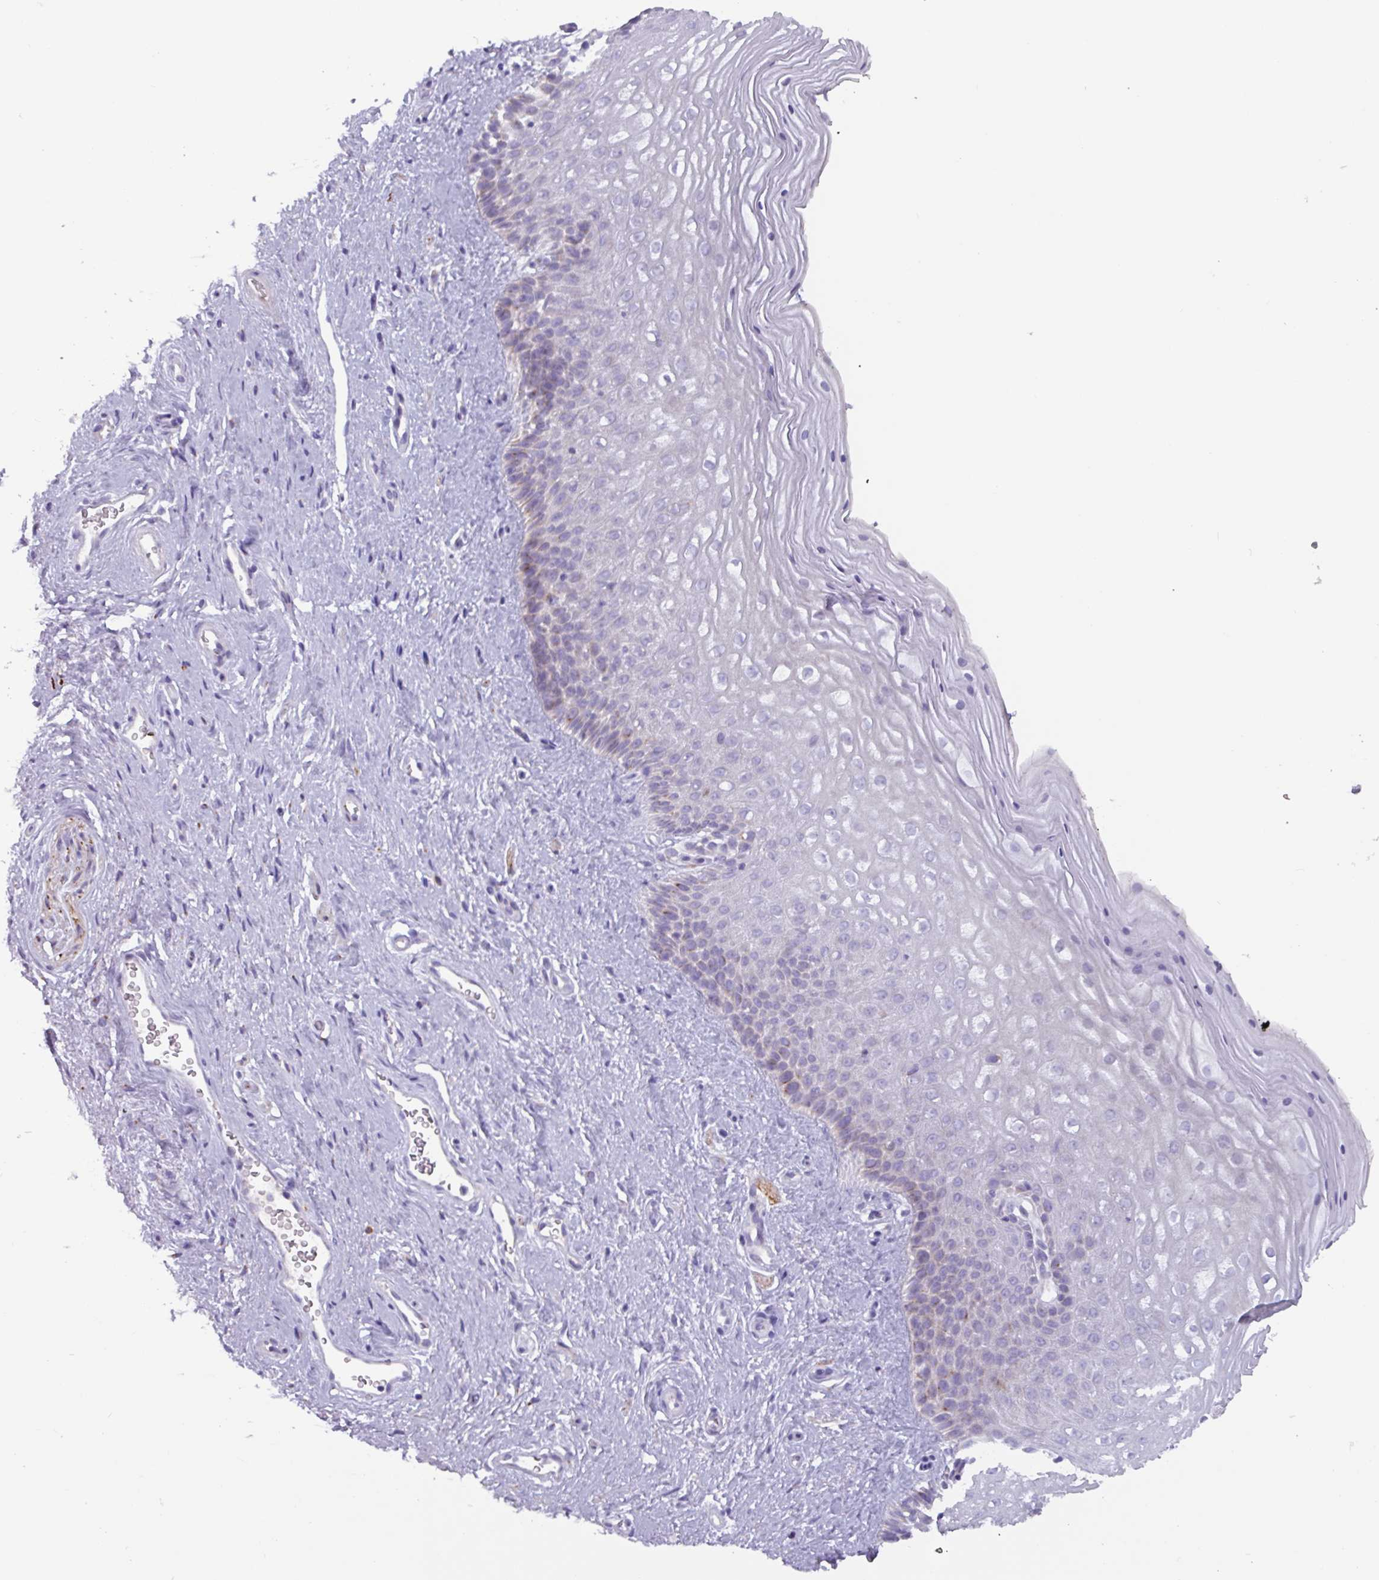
{"staining": {"intensity": "weak", "quantity": "<25%", "location": "cytoplasmic/membranous"}, "tissue": "vagina", "cell_type": "Squamous epithelial cells", "image_type": "normal", "snomed": [{"axis": "morphology", "description": "Normal tissue, NOS"}, {"axis": "topography", "description": "Vagina"}], "caption": "DAB immunohistochemical staining of normal human vagina reveals no significant staining in squamous epithelial cells.", "gene": "ADGRE1", "patient": {"sex": "female", "age": 47}}